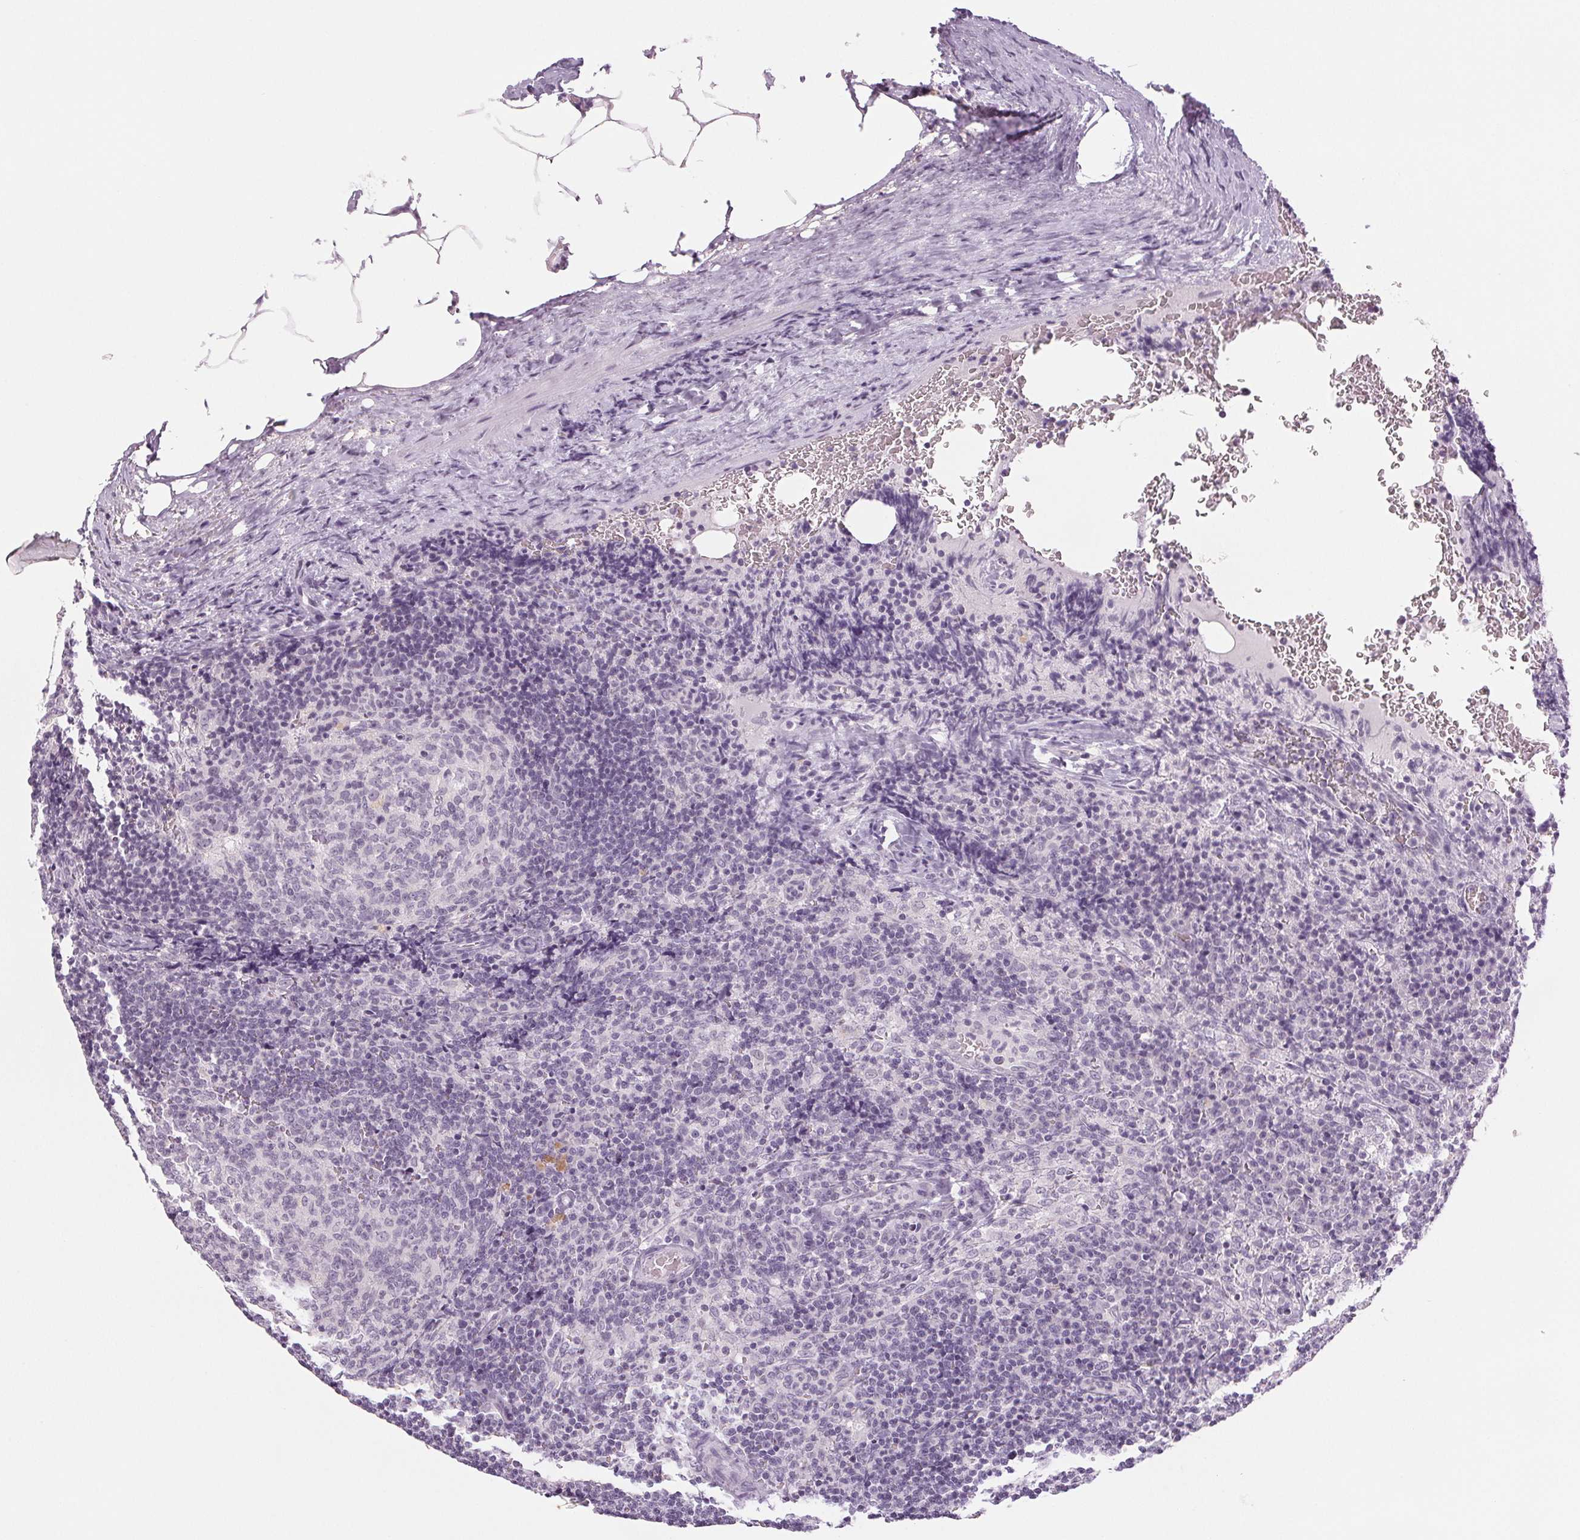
{"staining": {"intensity": "negative", "quantity": "none", "location": "none"}, "tissue": "lymph node", "cell_type": "Germinal center cells", "image_type": "normal", "snomed": [{"axis": "morphology", "description": "Normal tissue, NOS"}, {"axis": "topography", "description": "Lymph node"}], "caption": "Germinal center cells are negative for brown protein staining in normal lymph node. (Immunohistochemistry, brightfield microscopy, high magnification).", "gene": "EHHADH", "patient": {"sex": "male", "age": 67}}